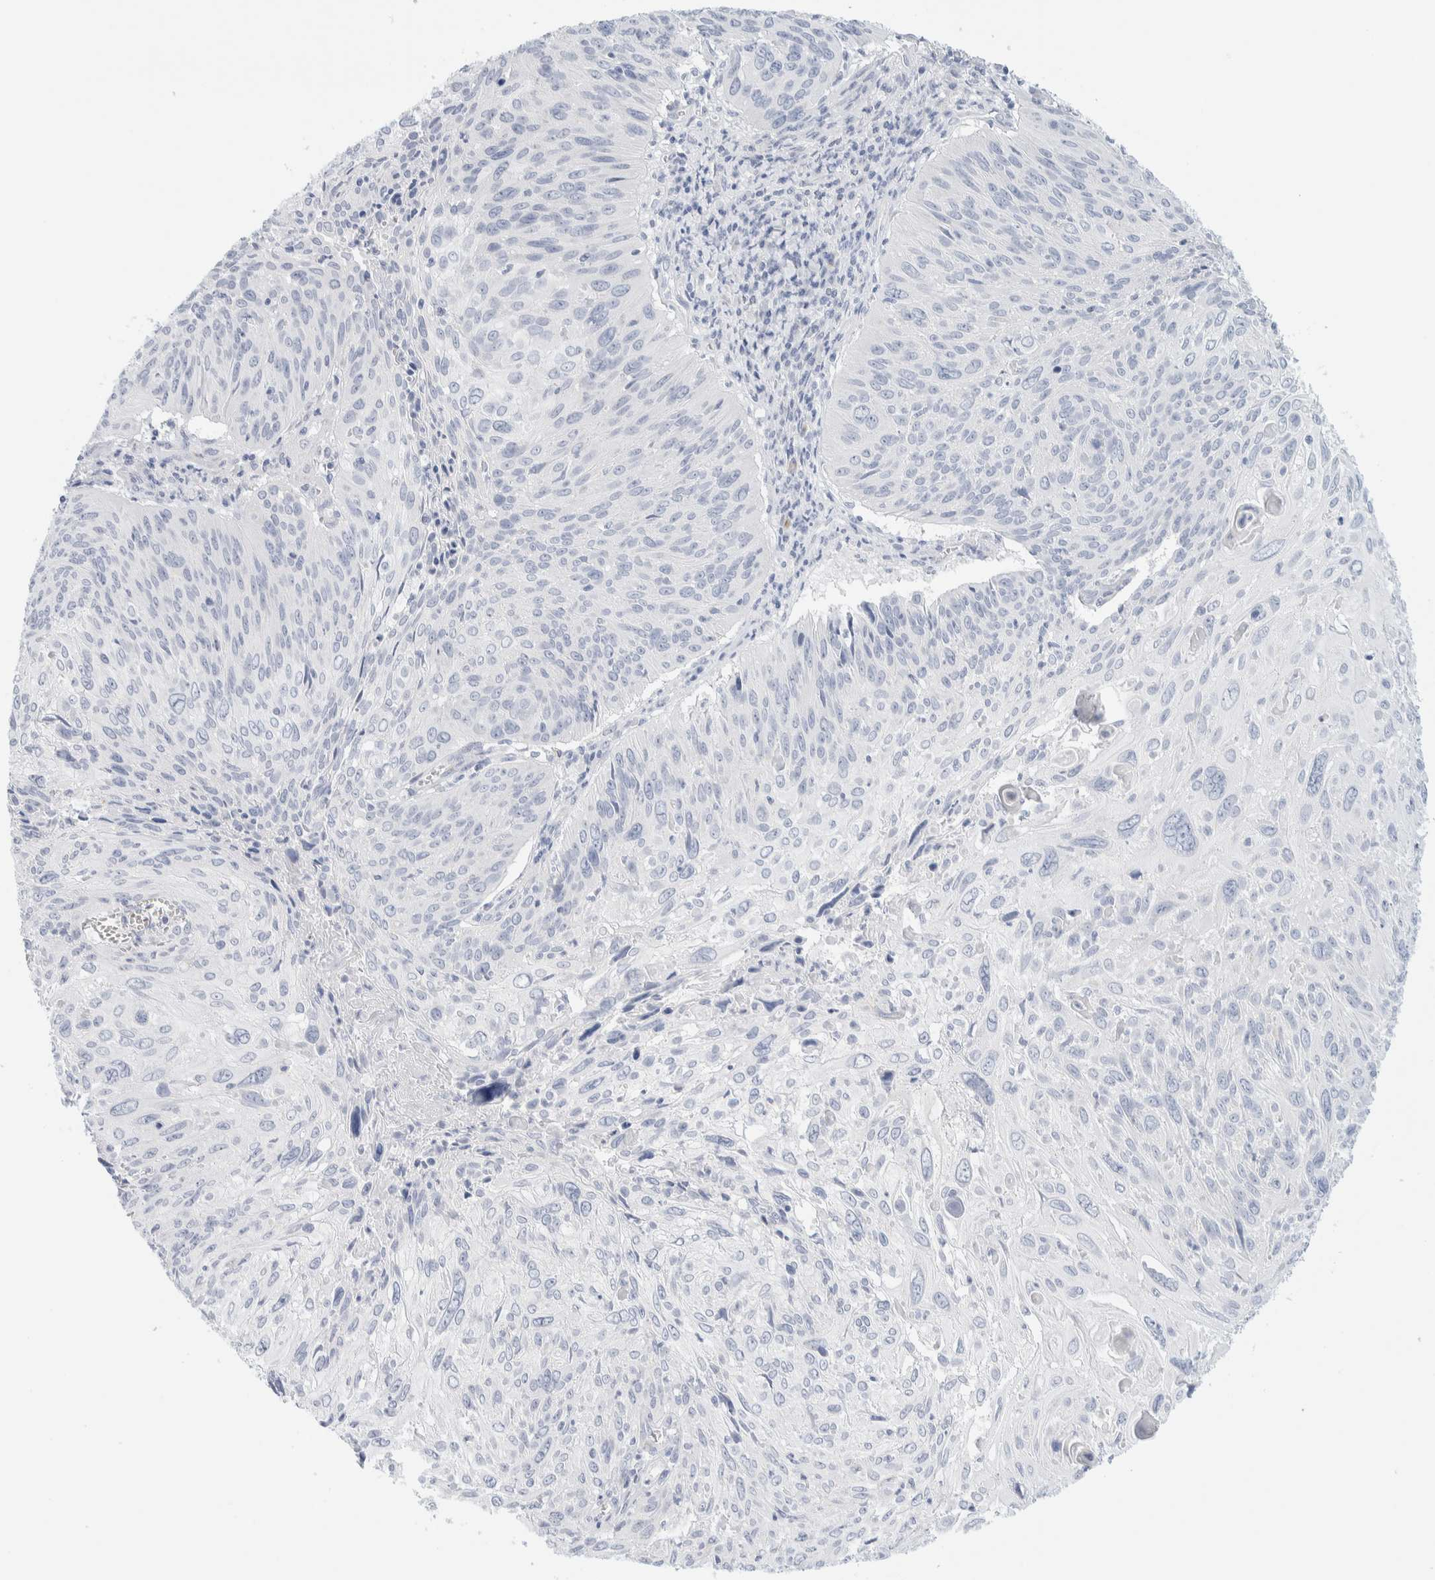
{"staining": {"intensity": "negative", "quantity": "none", "location": "none"}, "tissue": "cervical cancer", "cell_type": "Tumor cells", "image_type": "cancer", "snomed": [{"axis": "morphology", "description": "Squamous cell carcinoma, NOS"}, {"axis": "topography", "description": "Cervix"}], "caption": "An image of cervical squamous cell carcinoma stained for a protein exhibits no brown staining in tumor cells.", "gene": "ATCAY", "patient": {"sex": "female", "age": 51}}